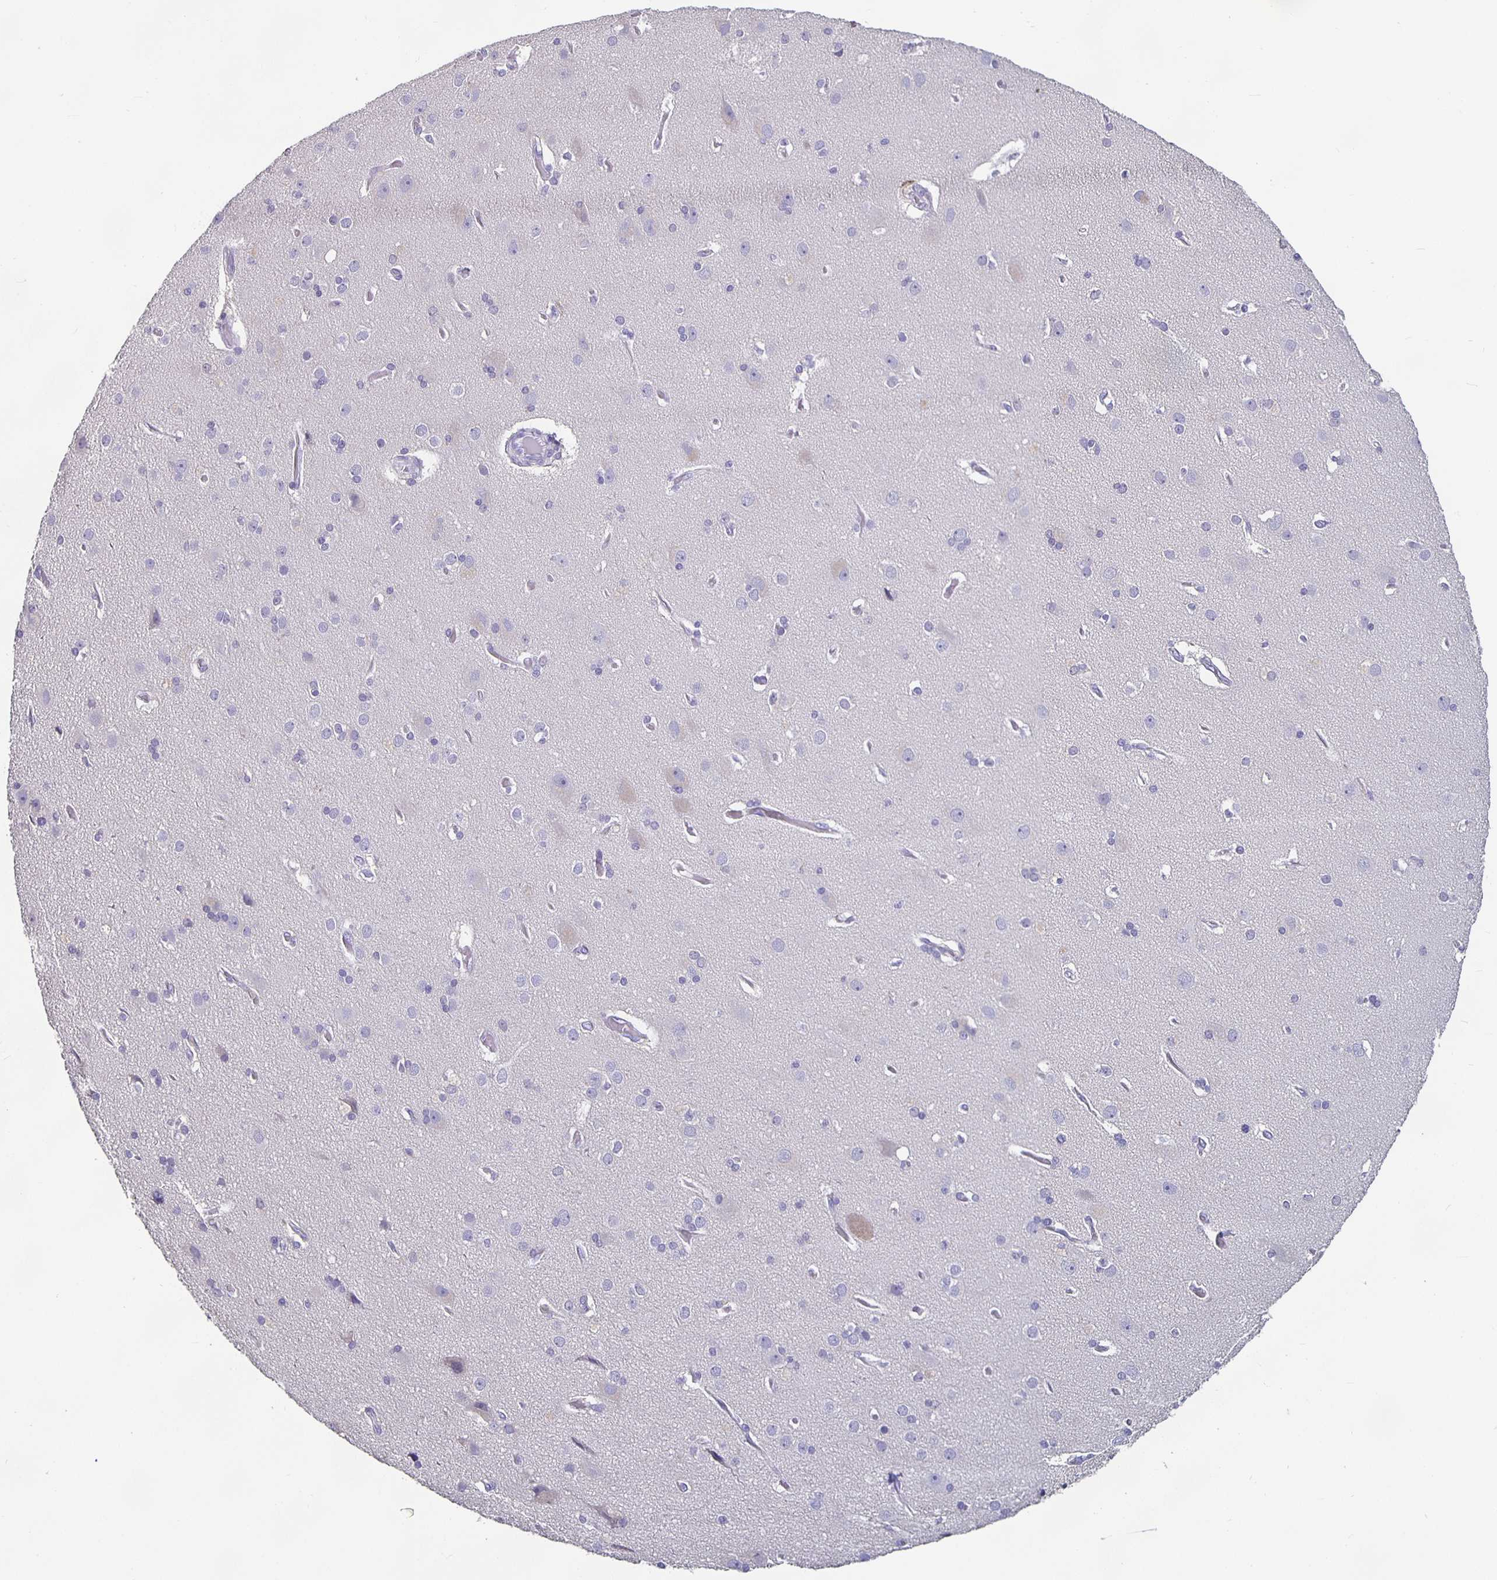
{"staining": {"intensity": "negative", "quantity": "none", "location": "none"}, "tissue": "cerebral cortex", "cell_type": "Endothelial cells", "image_type": "normal", "snomed": [{"axis": "morphology", "description": "Normal tissue, NOS"}, {"axis": "morphology", "description": "Glioma, malignant, High grade"}, {"axis": "topography", "description": "Cerebral cortex"}], "caption": "This is an immunohistochemistry photomicrograph of benign cerebral cortex. There is no positivity in endothelial cells.", "gene": "GPX4", "patient": {"sex": "male", "age": 71}}